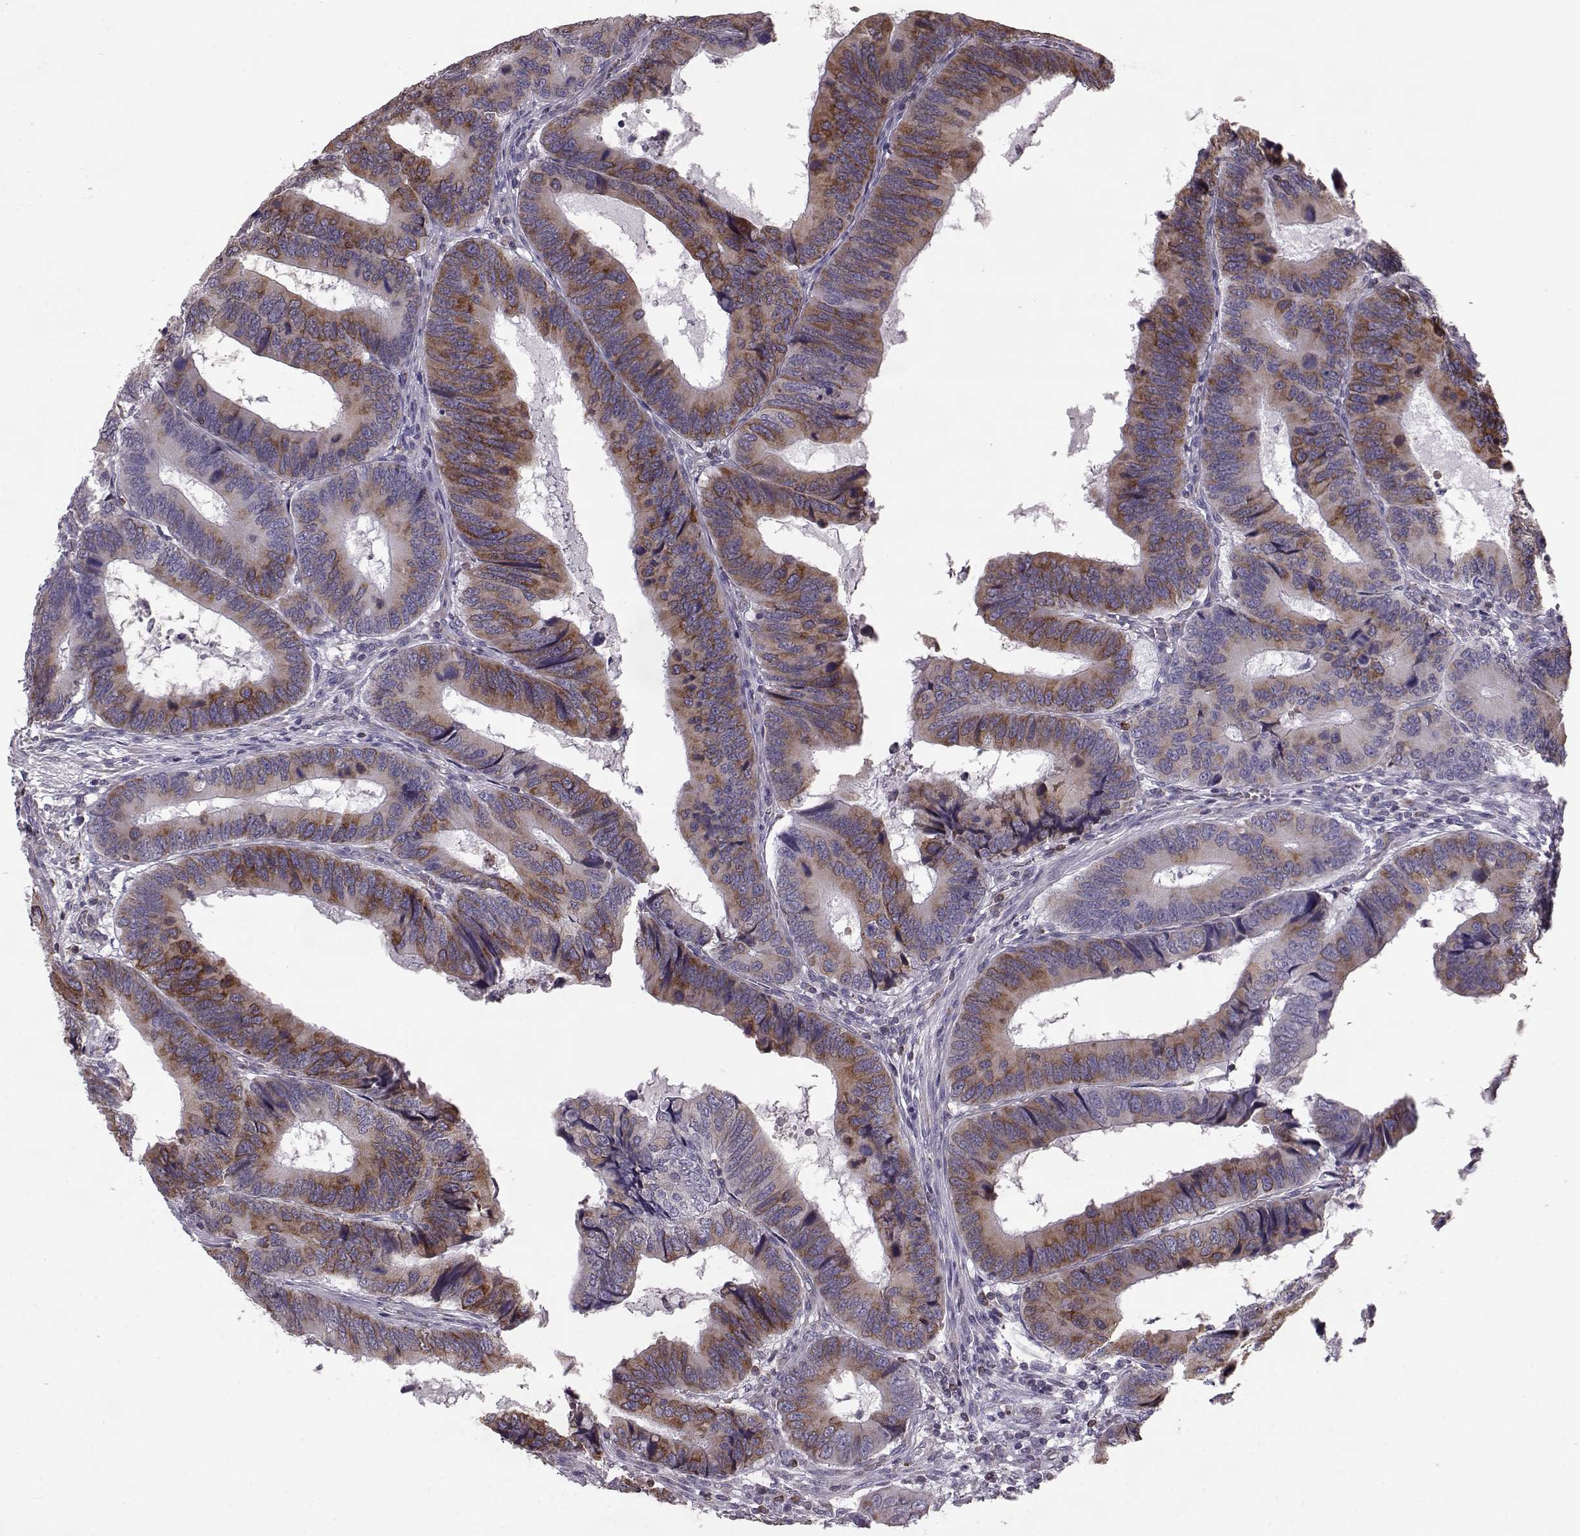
{"staining": {"intensity": "moderate", "quantity": "25%-75%", "location": "cytoplasmic/membranous"}, "tissue": "colorectal cancer", "cell_type": "Tumor cells", "image_type": "cancer", "snomed": [{"axis": "morphology", "description": "Adenocarcinoma, NOS"}, {"axis": "topography", "description": "Colon"}], "caption": "Immunohistochemical staining of human colorectal cancer reveals moderate cytoplasmic/membranous protein staining in about 25%-75% of tumor cells.", "gene": "ELOVL5", "patient": {"sex": "male", "age": 53}}